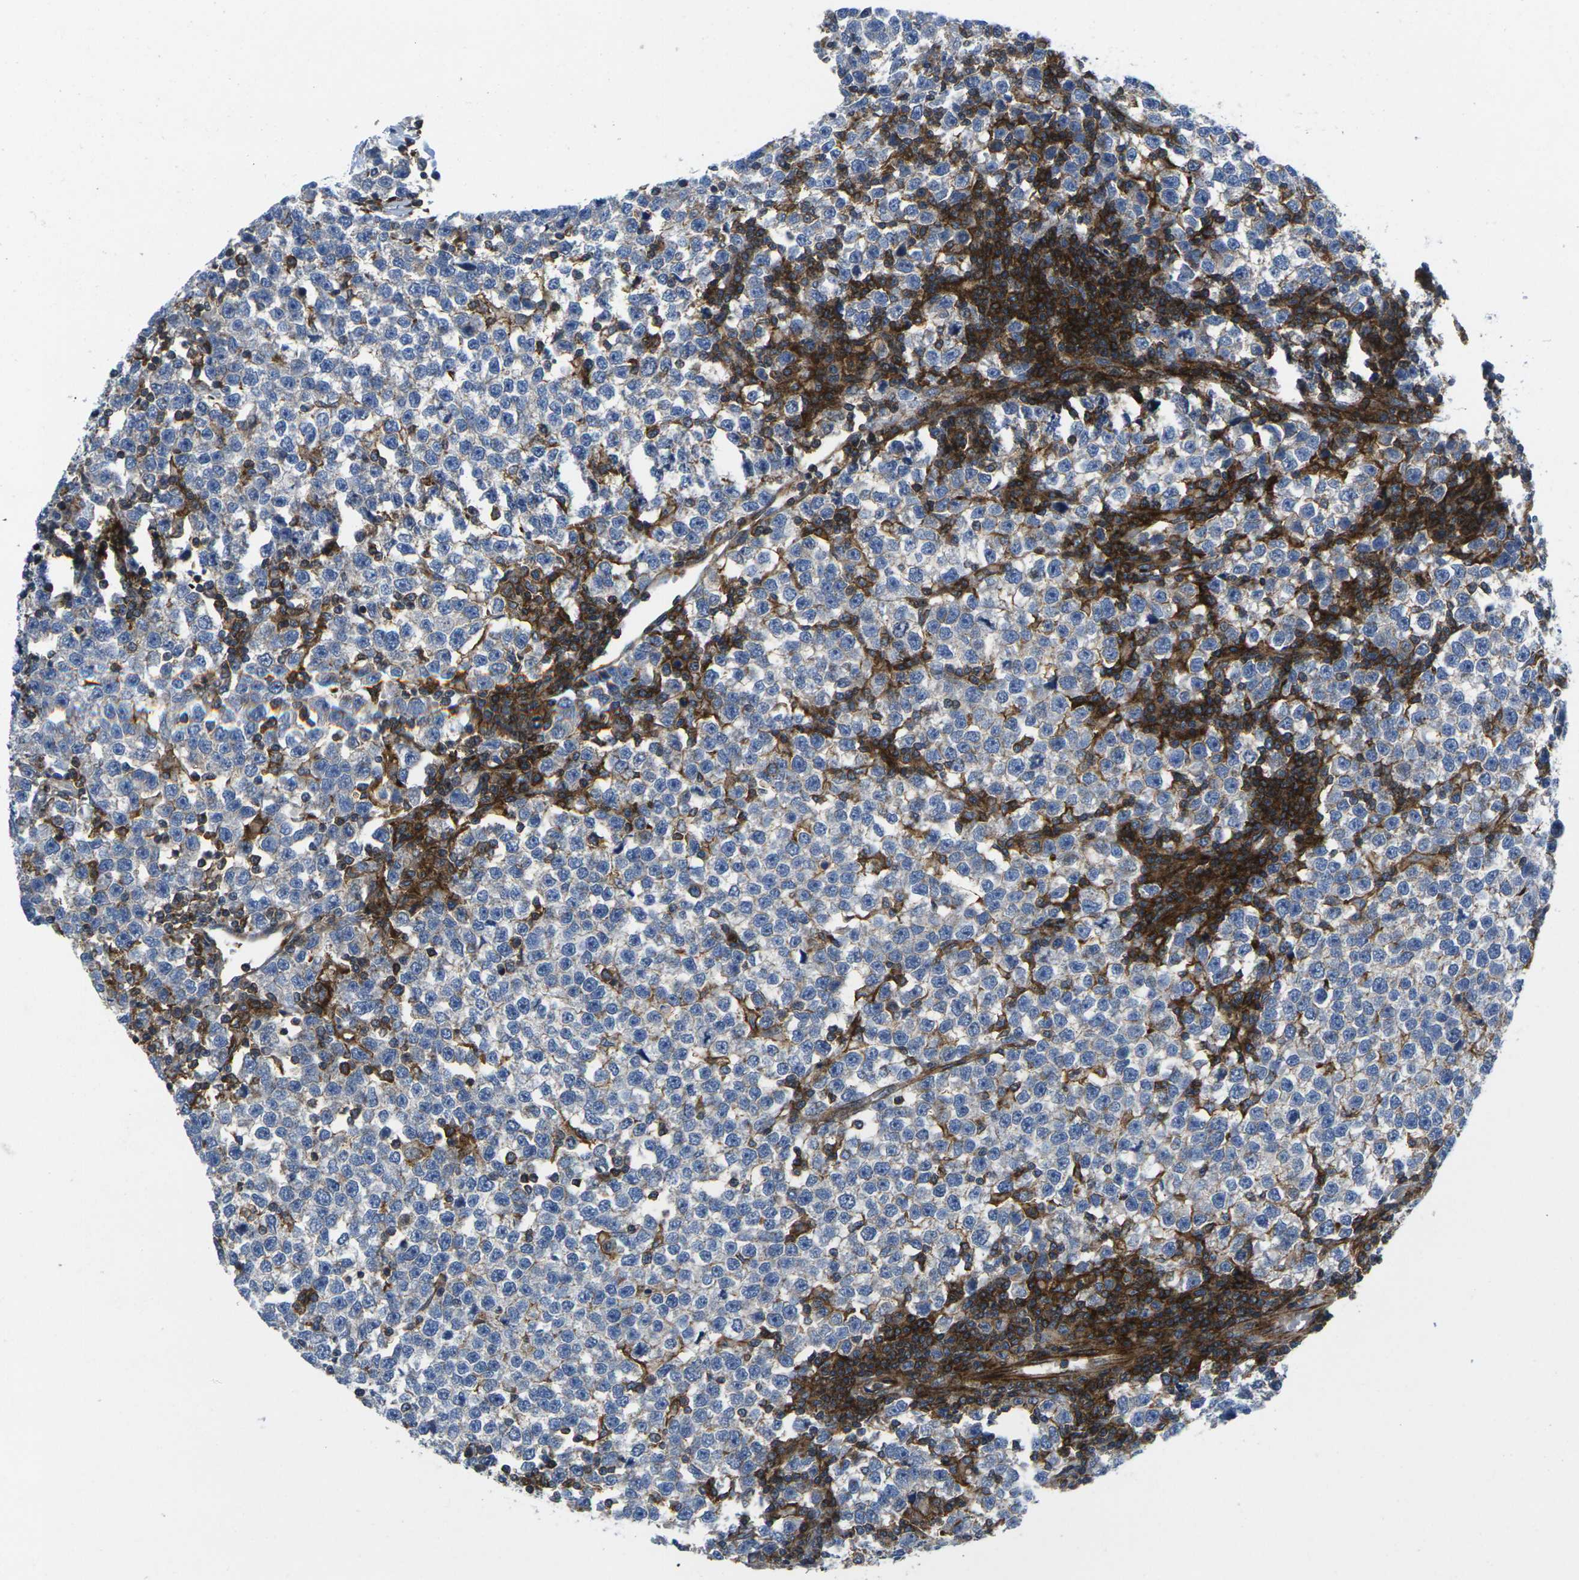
{"staining": {"intensity": "negative", "quantity": "none", "location": "none"}, "tissue": "testis cancer", "cell_type": "Tumor cells", "image_type": "cancer", "snomed": [{"axis": "morphology", "description": "Seminoma, NOS"}, {"axis": "topography", "description": "Testis"}], "caption": "A micrograph of seminoma (testis) stained for a protein reveals no brown staining in tumor cells.", "gene": "IQGAP1", "patient": {"sex": "male", "age": 43}}